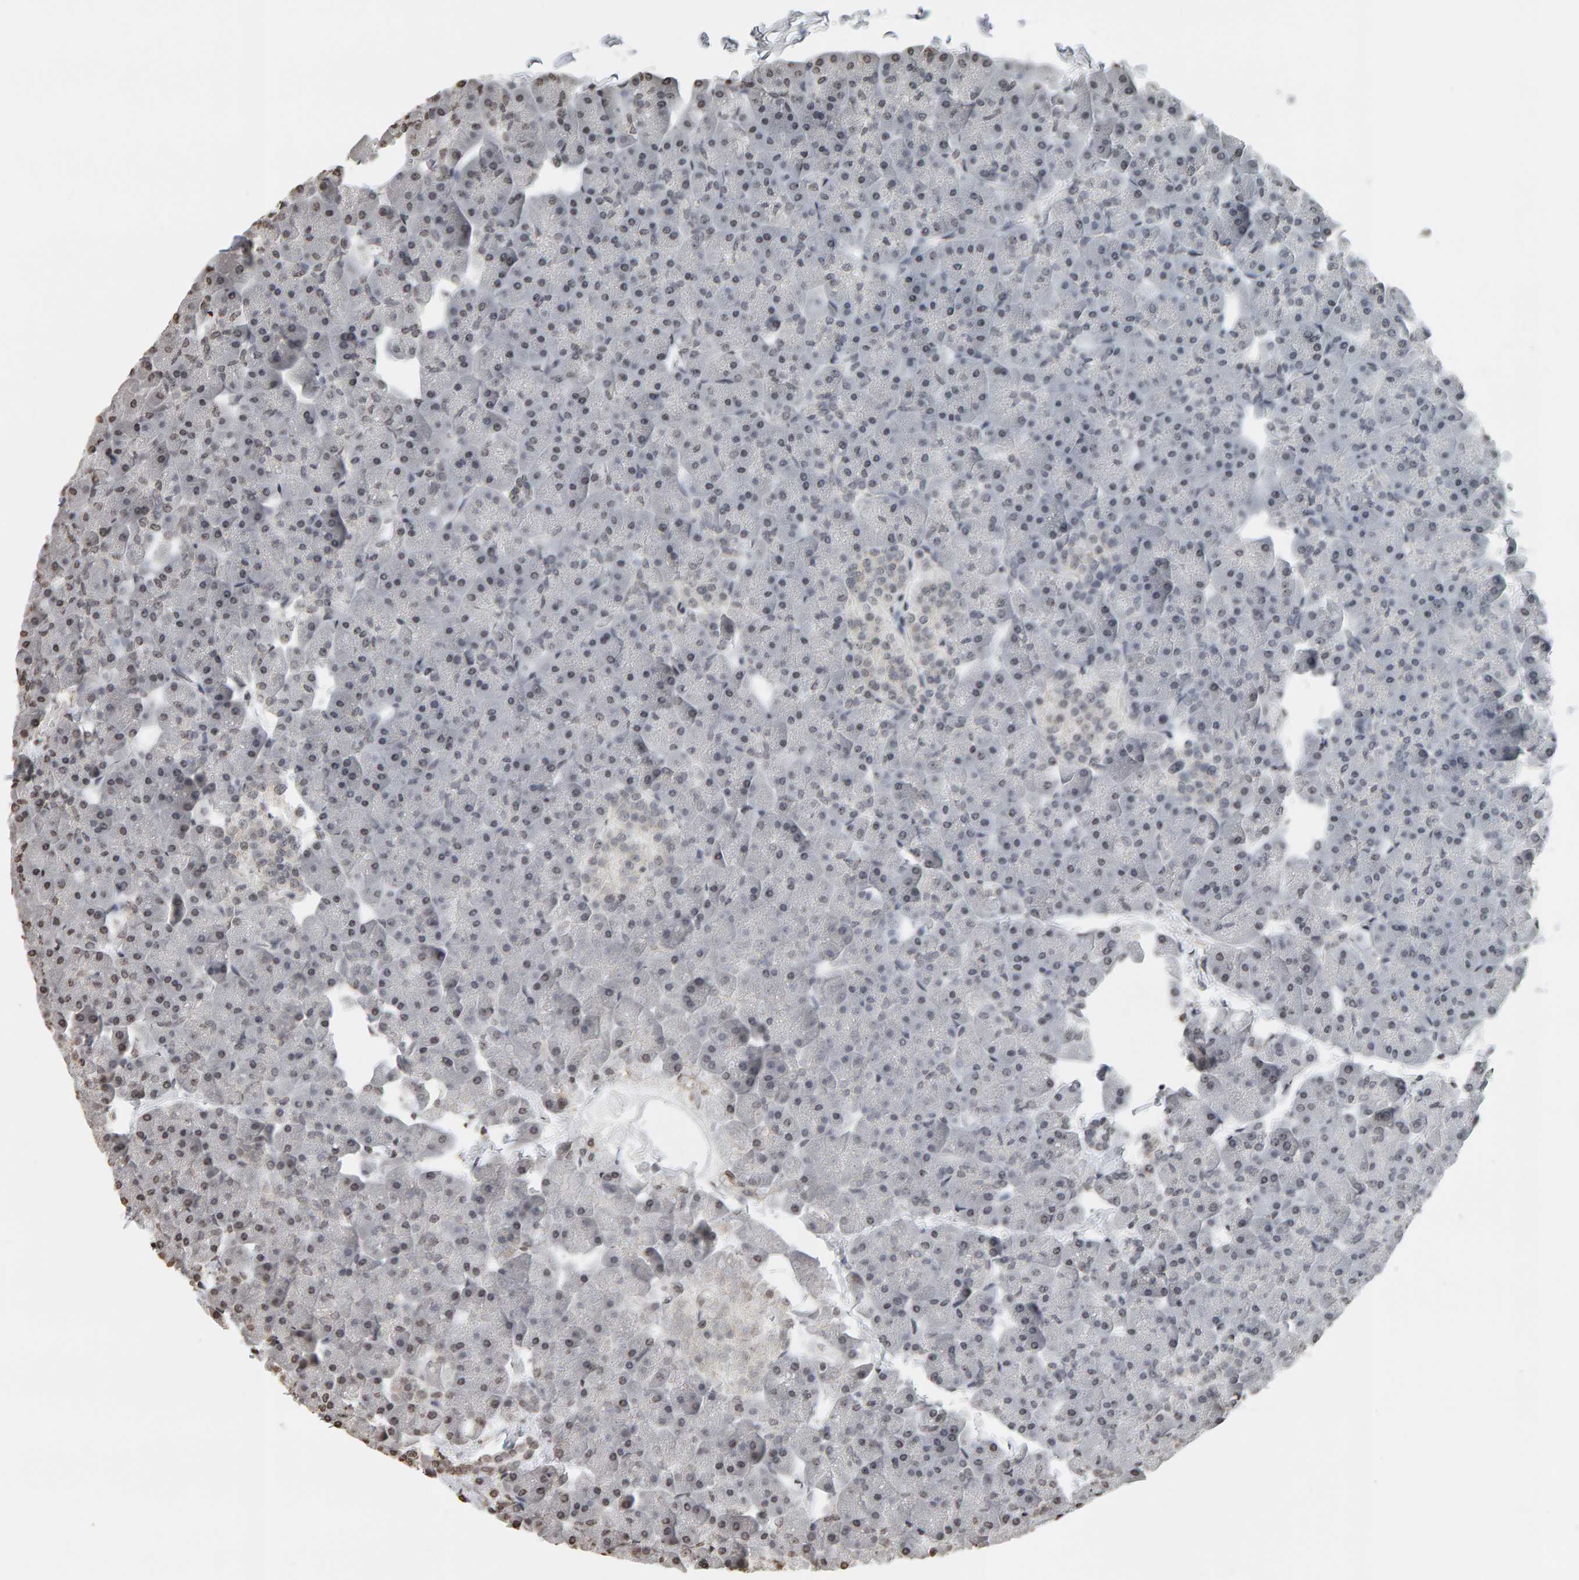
{"staining": {"intensity": "weak", "quantity": "<25%", "location": "nuclear"}, "tissue": "pancreas", "cell_type": "Exocrine glandular cells", "image_type": "normal", "snomed": [{"axis": "morphology", "description": "Normal tissue, NOS"}, {"axis": "topography", "description": "Pancreas"}], "caption": "Exocrine glandular cells are negative for brown protein staining in benign pancreas.", "gene": "AFF4", "patient": {"sex": "male", "age": 35}}